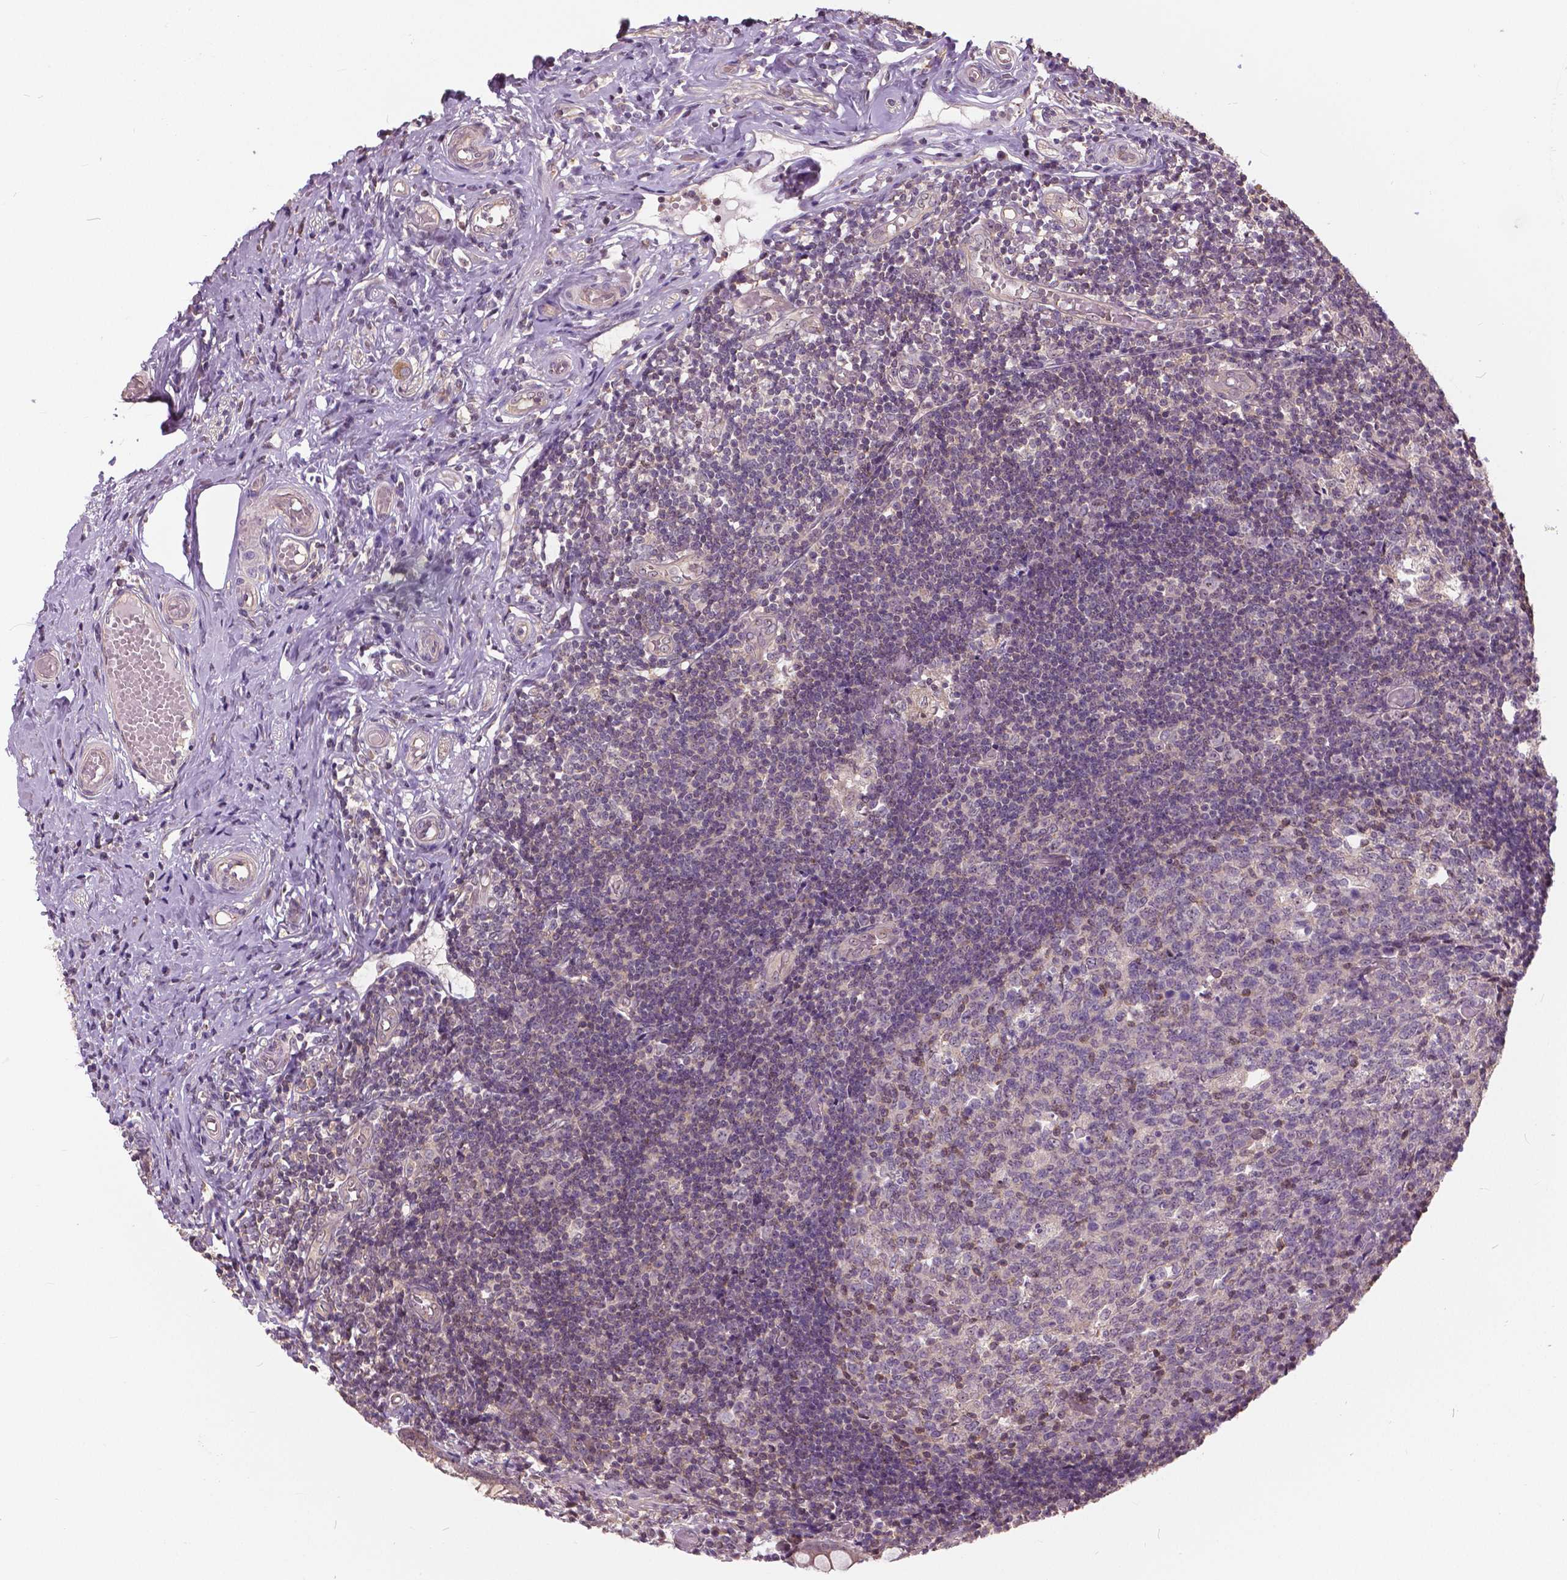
{"staining": {"intensity": "moderate", "quantity": "25%-75%", "location": "cytoplasmic/membranous"}, "tissue": "appendix", "cell_type": "Glandular cells", "image_type": "normal", "snomed": [{"axis": "morphology", "description": "Normal tissue, NOS"}, {"axis": "topography", "description": "Appendix"}], "caption": "Immunohistochemical staining of benign human appendix shows 25%-75% levels of moderate cytoplasmic/membranous protein staining in about 25%-75% of glandular cells.", "gene": "ANXA13", "patient": {"sex": "female", "age": 32}}